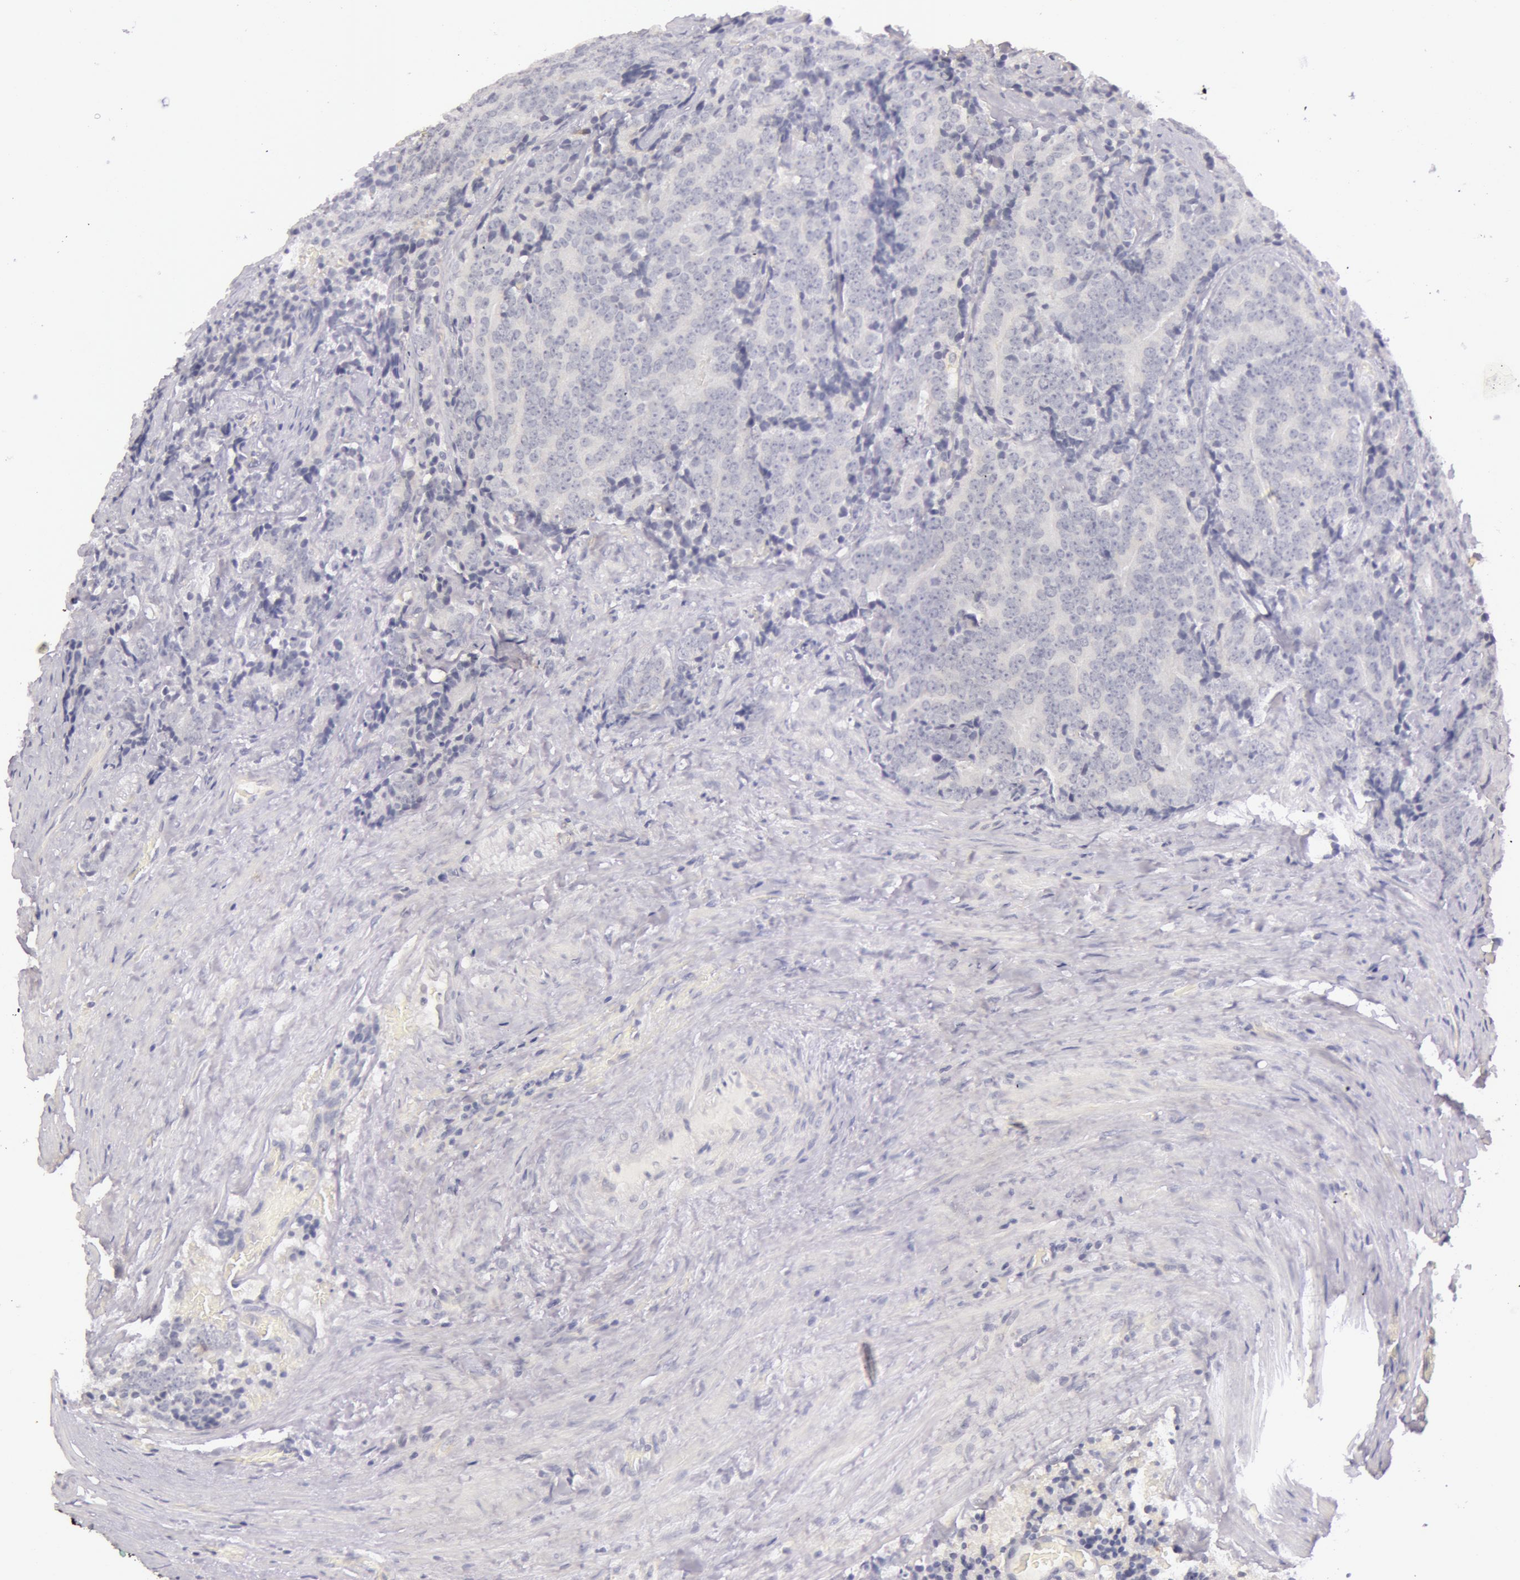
{"staining": {"intensity": "negative", "quantity": "none", "location": "none"}, "tissue": "prostate cancer", "cell_type": "Tumor cells", "image_type": "cancer", "snomed": [{"axis": "morphology", "description": "Adenocarcinoma, Medium grade"}, {"axis": "topography", "description": "Prostate"}], "caption": "This is a image of immunohistochemistry staining of prostate cancer (adenocarcinoma (medium-grade)), which shows no positivity in tumor cells.", "gene": "RBMY1F", "patient": {"sex": "male", "age": 65}}